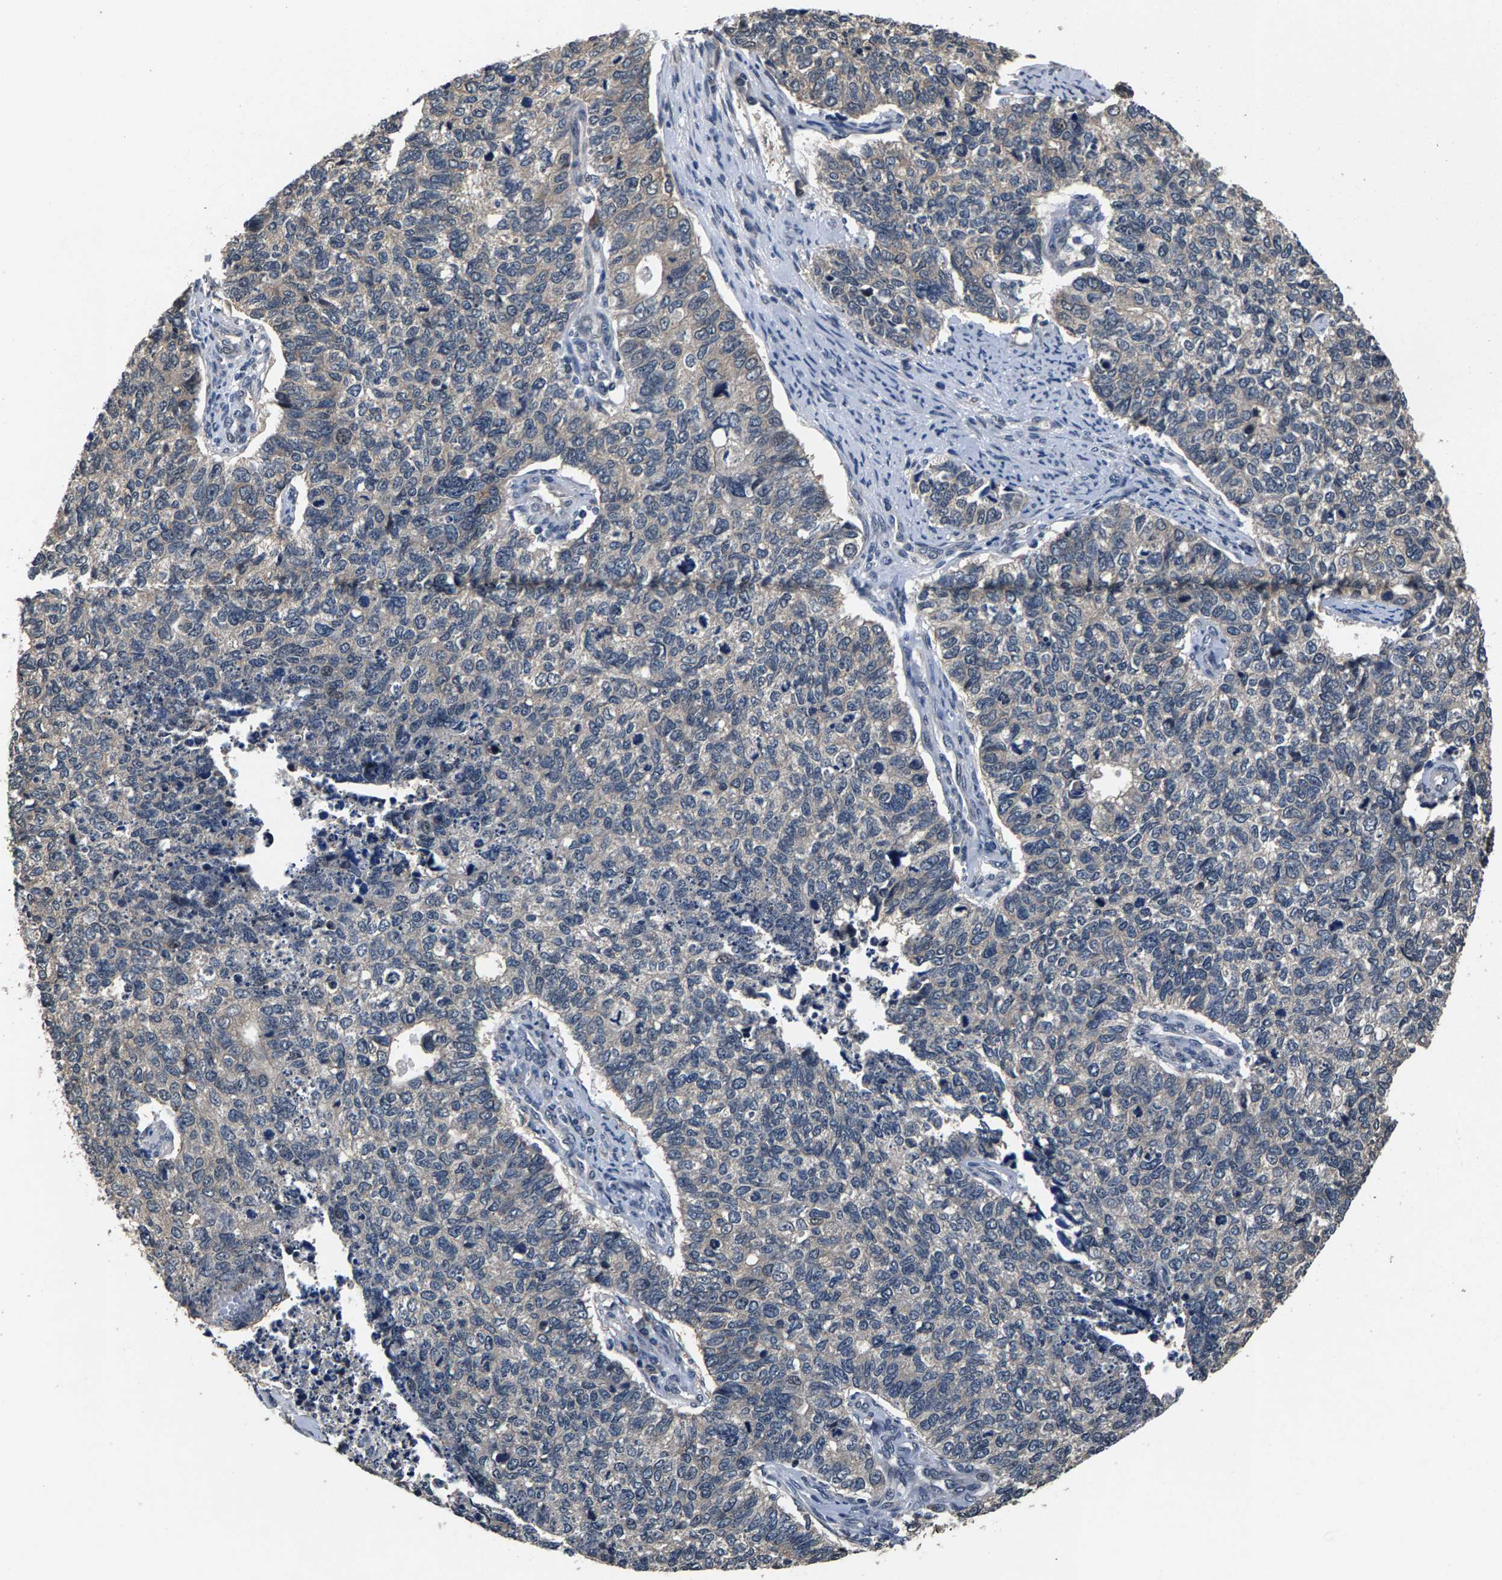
{"staining": {"intensity": "weak", "quantity": "25%-75%", "location": "cytoplasmic/membranous"}, "tissue": "cervical cancer", "cell_type": "Tumor cells", "image_type": "cancer", "snomed": [{"axis": "morphology", "description": "Squamous cell carcinoma, NOS"}, {"axis": "topography", "description": "Cervix"}], "caption": "Immunohistochemistry (IHC) of human cervical squamous cell carcinoma demonstrates low levels of weak cytoplasmic/membranous positivity in about 25%-75% of tumor cells.", "gene": "RBM33", "patient": {"sex": "female", "age": 63}}